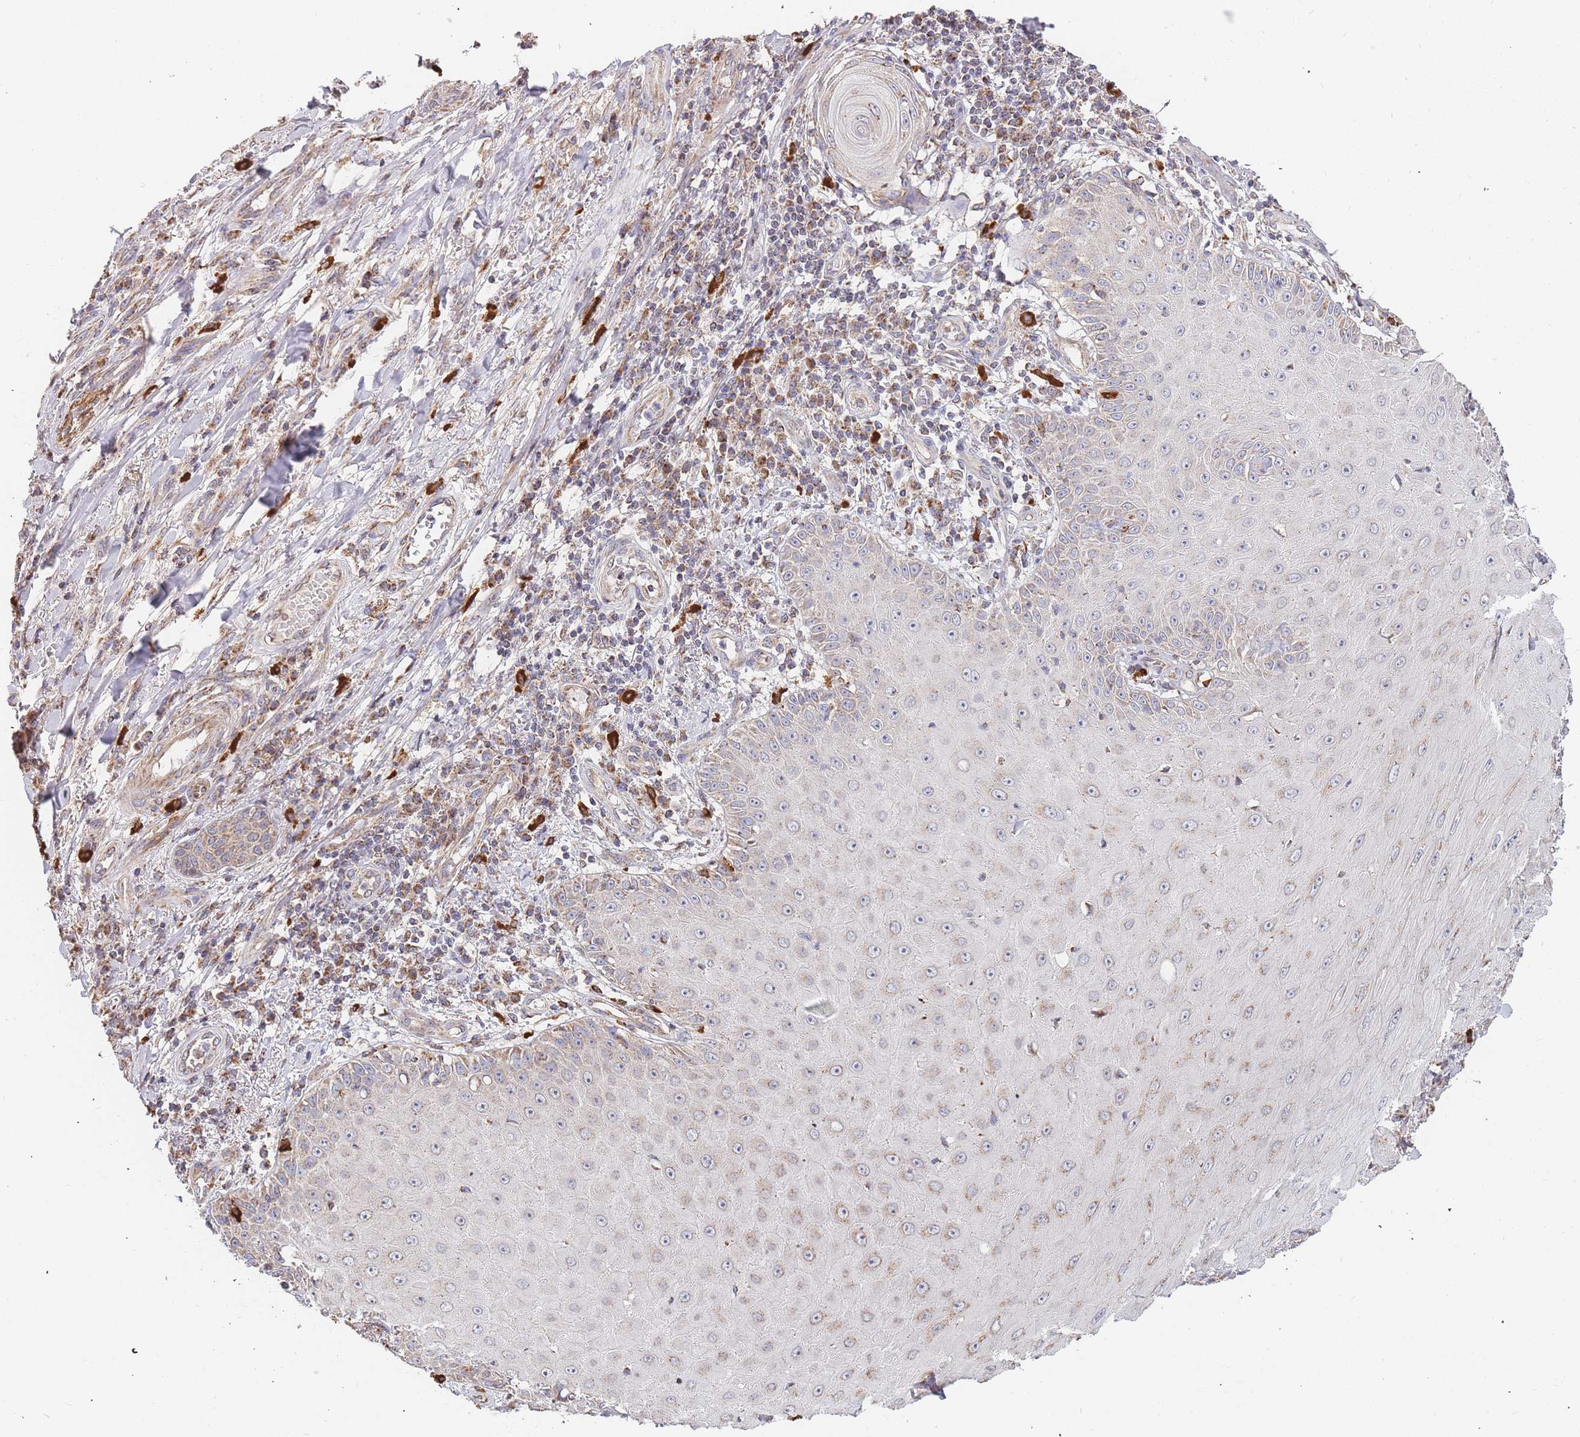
{"staining": {"intensity": "weak", "quantity": "25%-75%", "location": "cytoplasmic/membranous"}, "tissue": "skin cancer", "cell_type": "Tumor cells", "image_type": "cancer", "snomed": [{"axis": "morphology", "description": "Squamous cell carcinoma, NOS"}, {"axis": "topography", "description": "Skin"}], "caption": "About 25%-75% of tumor cells in skin cancer (squamous cell carcinoma) show weak cytoplasmic/membranous protein positivity as visualized by brown immunohistochemical staining.", "gene": "ADCY9", "patient": {"sex": "male", "age": 70}}